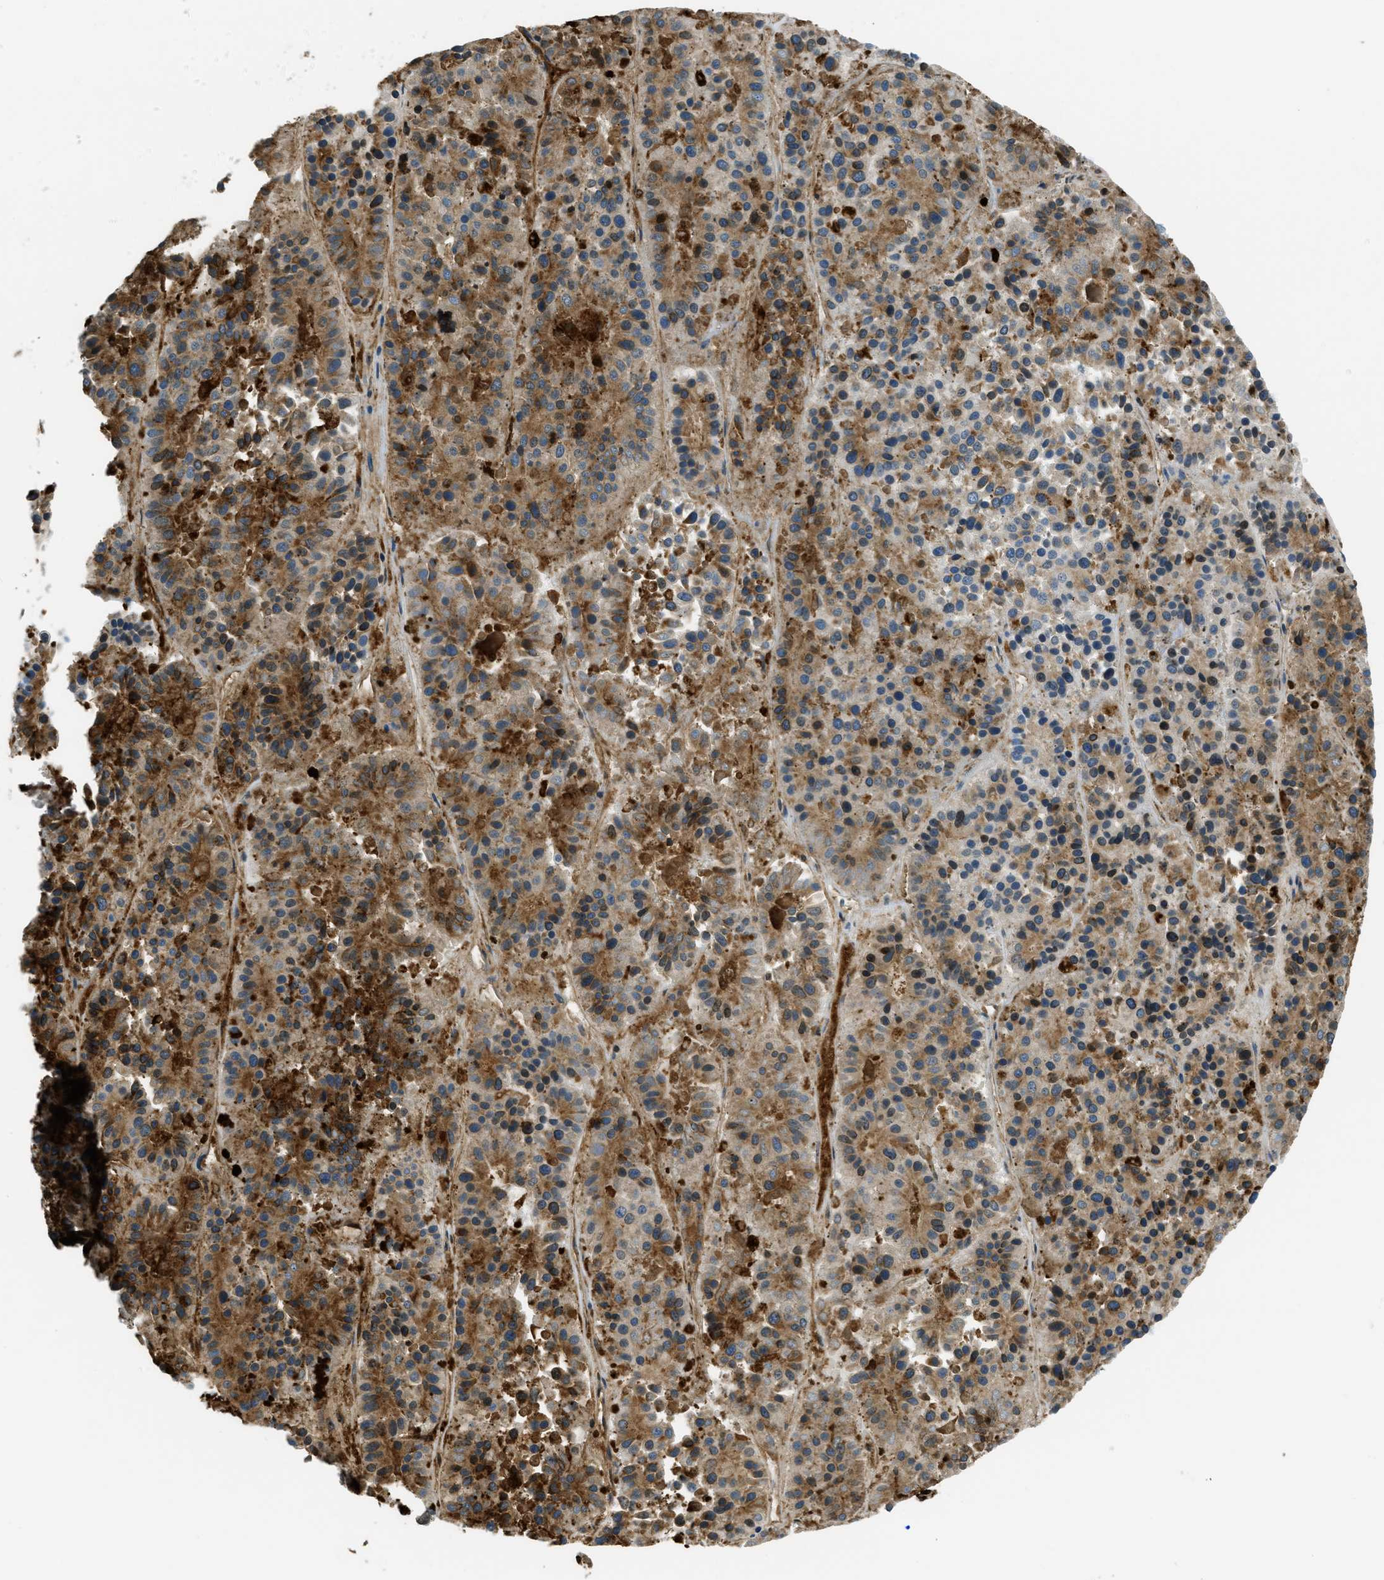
{"staining": {"intensity": "strong", "quantity": "25%-75%", "location": "cytoplasmic/membranous,nuclear"}, "tissue": "pancreatic cancer", "cell_type": "Tumor cells", "image_type": "cancer", "snomed": [{"axis": "morphology", "description": "Adenocarcinoma, NOS"}, {"axis": "topography", "description": "Pancreas"}], "caption": "A micrograph showing strong cytoplasmic/membranous and nuclear positivity in approximately 25%-75% of tumor cells in pancreatic adenocarcinoma, as visualized by brown immunohistochemical staining.", "gene": "PLA2G2A", "patient": {"sex": "male", "age": 50}}